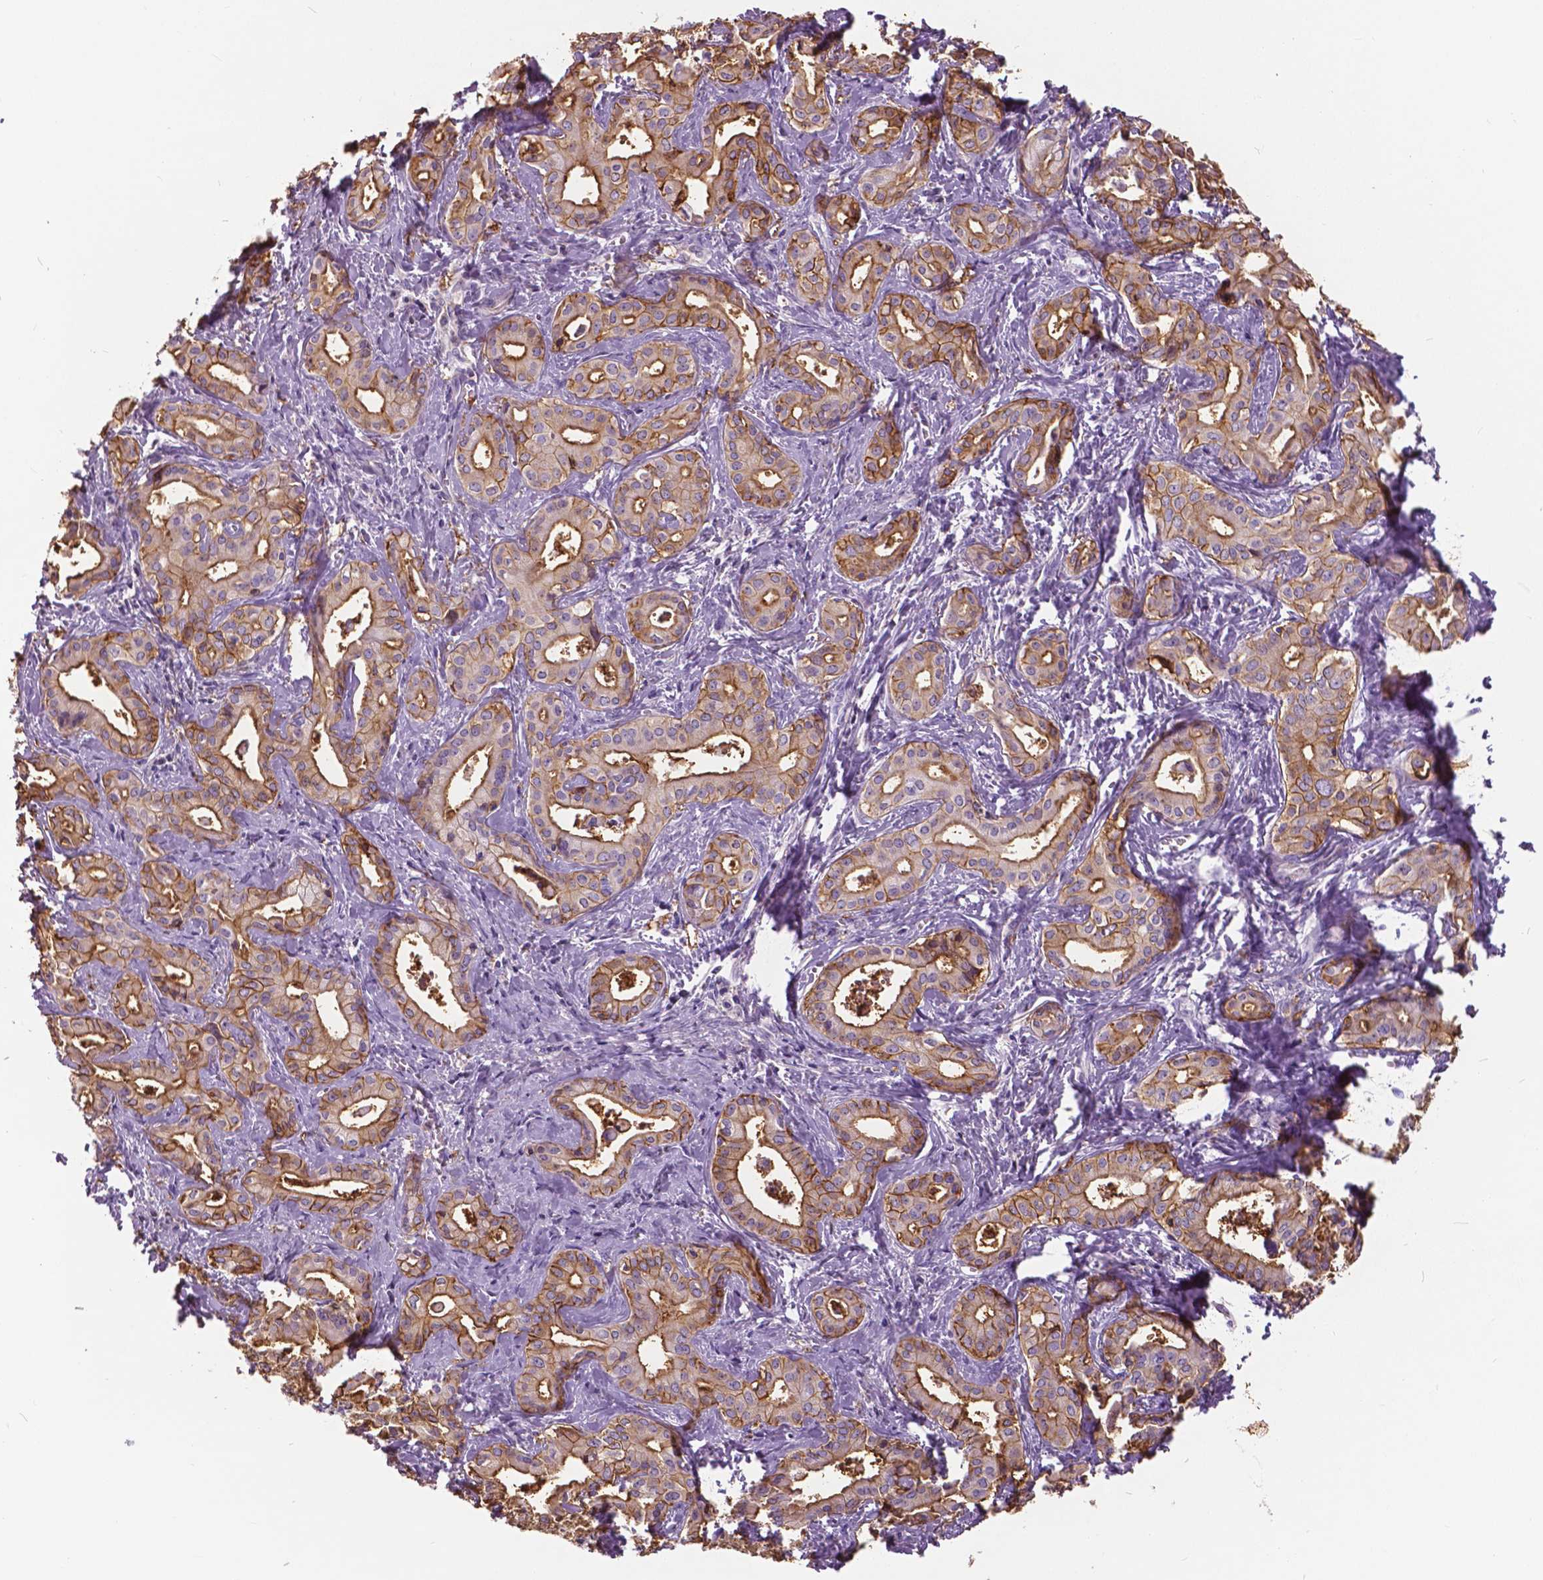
{"staining": {"intensity": "moderate", "quantity": ">75%", "location": "cytoplasmic/membranous"}, "tissue": "liver cancer", "cell_type": "Tumor cells", "image_type": "cancer", "snomed": [{"axis": "morphology", "description": "Cholangiocarcinoma"}, {"axis": "topography", "description": "Liver"}], "caption": "There is medium levels of moderate cytoplasmic/membranous expression in tumor cells of liver cholangiocarcinoma, as demonstrated by immunohistochemical staining (brown color).", "gene": "ANXA13", "patient": {"sex": "female", "age": 65}}